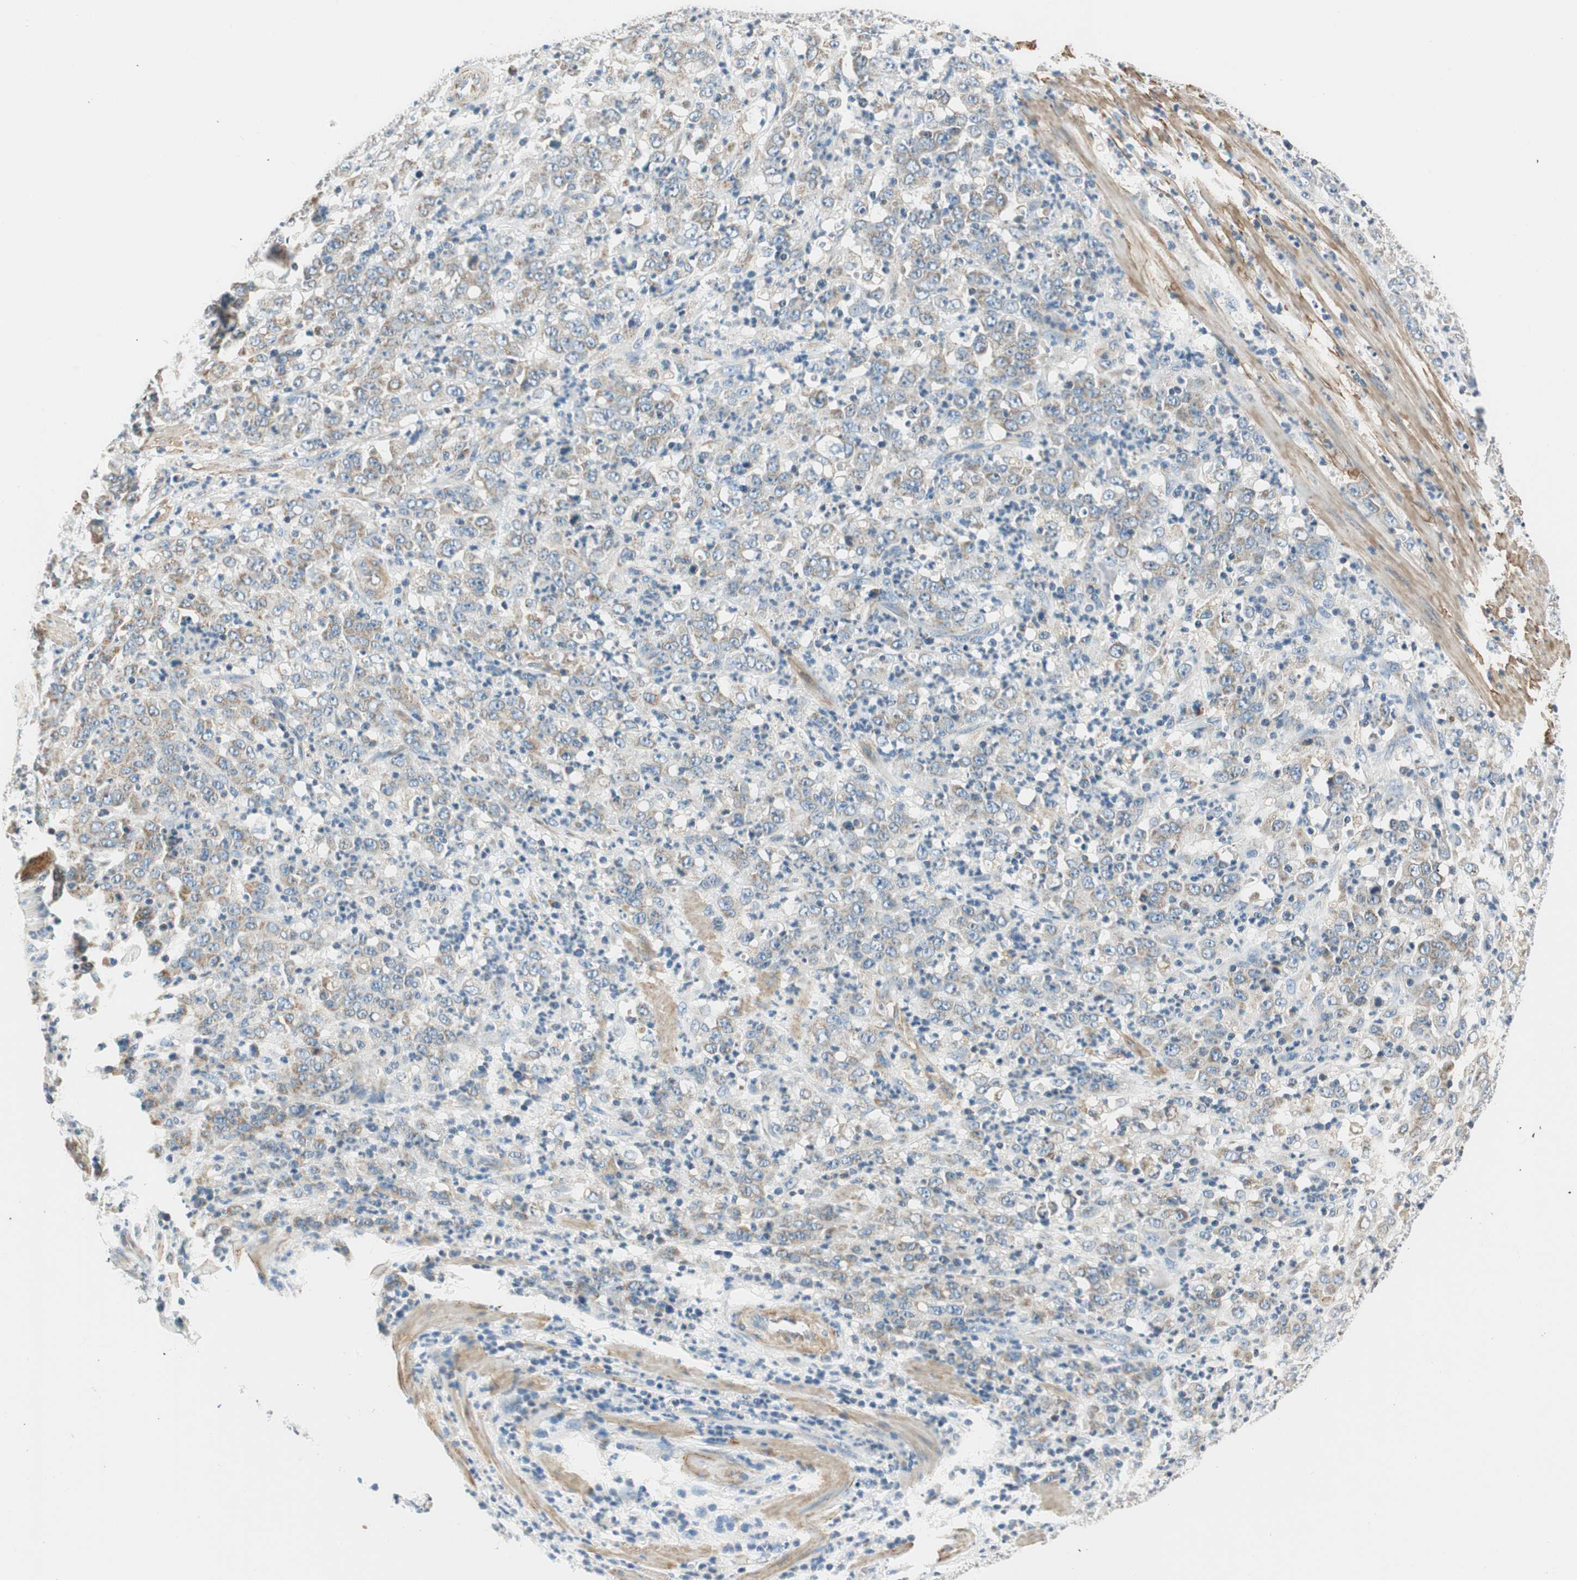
{"staining": {"intensity": "weak", "quantity": ">75%", "location": "cytoplasmic/membranous"}, "tissue": "stomach cancer", "cell_type": "Tumor cells", "image_type": "cancer", "snomed": [{"axis": "morphology", "description": "Adenocarcinoma, NOS"}, {"axis": "topography", "description": "Stomach, lower"}], "caption": "Immunohistochemistry (IHC) (DAB (3,3'-diaminobenzidine)) staining of stomach adenocarcinoma shows weak cytoplasmic/membranous protein expression in about >75% of tumor cells.", "gene": "RORB", "patient": {"sex": "female", "age": 71}}